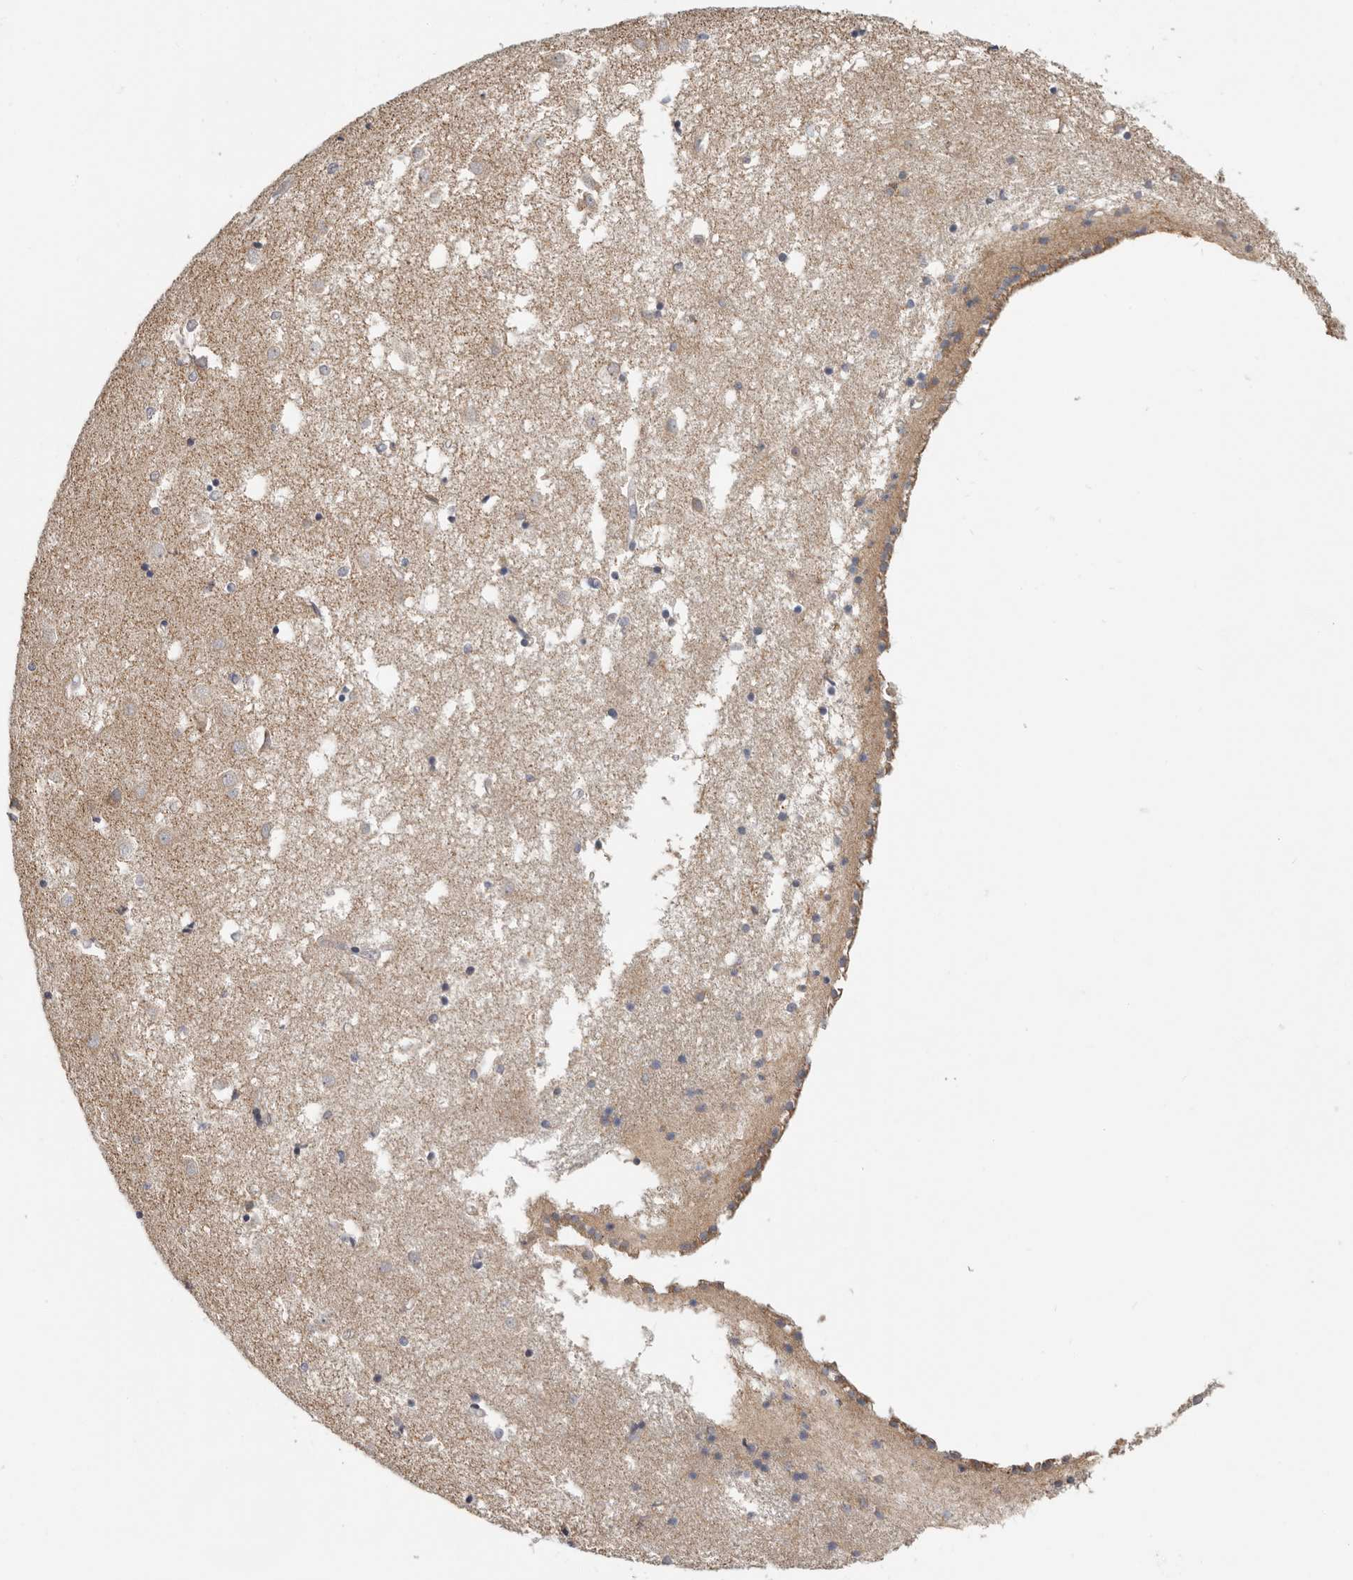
{"staining": {"intensity": "moderate", "quantity": "<25%", "location": "cytoplasmic/membranous"}, "tissue": "caudate", "cell_type": "Glial cells", "image_type": "normal", "snomed": [{"axis": "morphology", "description": "Normal tissue, NOS"}, {"axis": "topography", "description": "Lateral ventricle wall"}], "caption": "A micrograph showing moderate cytoplasmic/membranous positivity in approximately <25% of glial cells in normal caudate, as visualized by brown immunohistochemical staining.", "gene": "UNK", "patient": {"sex": "male", "age": 45}}